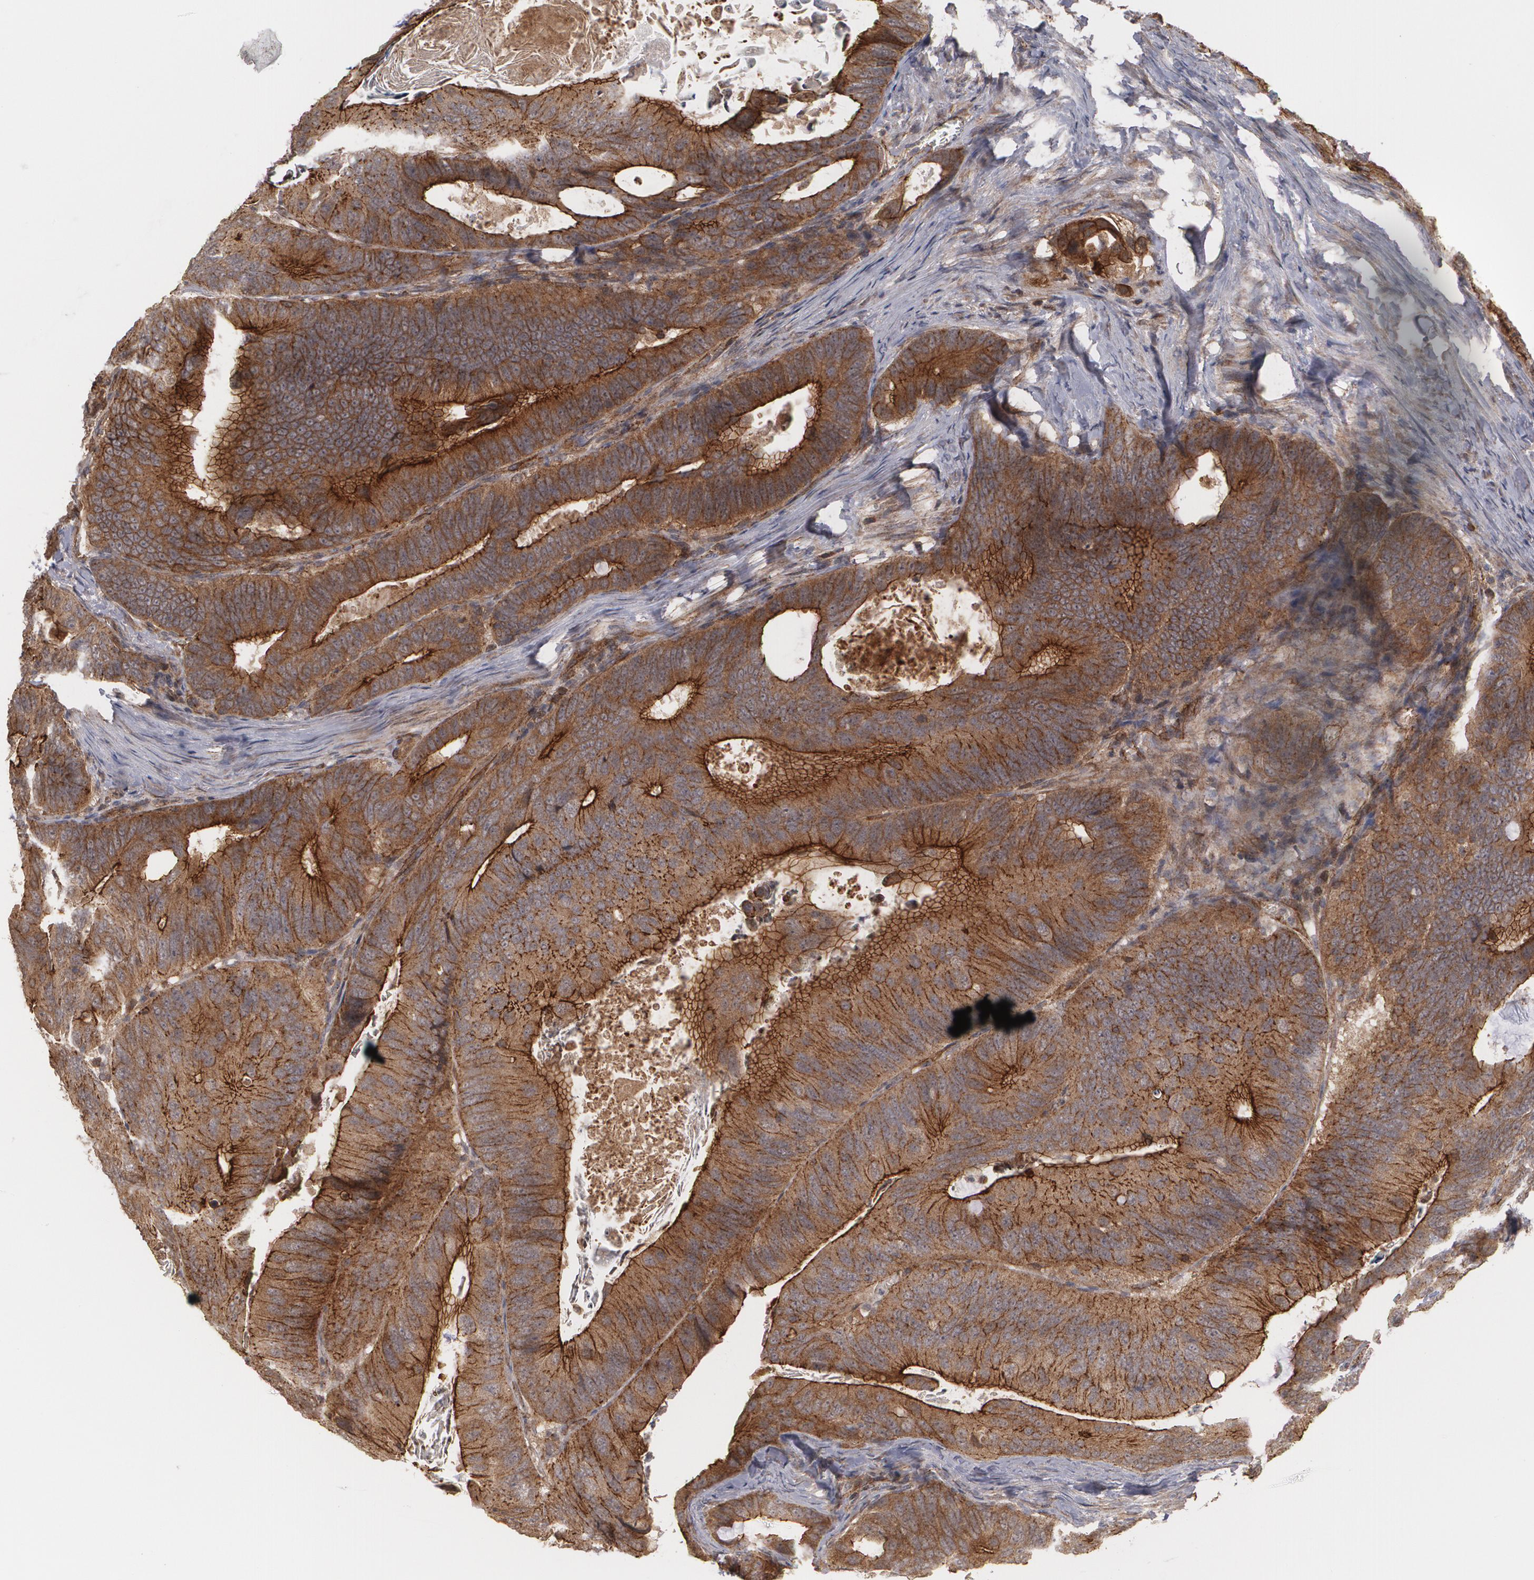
{"staining": {"intensity": "strong", "quantity": ">75%", "location": "cytoplasmic/membranous"}, "tissue": "colorectal cancer", "cell_type": "Tumor cells", "image_type": "cancer", "snomed": [{"axis": "morphology", "description": "Adenocarcinoma, NOS"}, {"axis": "topography", "description": "Colon"}], "caption": "IHC of human colorectal cancer reveals high levels of strong cytoplasmic/membranous expression in about >75% of tumor cells. The staining was performed using DAB (3,3'-diaminobenzidine) to visualize the protein expression in brown, while the nuclei were stained in blue with hematoxylin (Magnification: 20x).", "gene": "TJP1", "patient": {"sex": "female", "age": 55}}